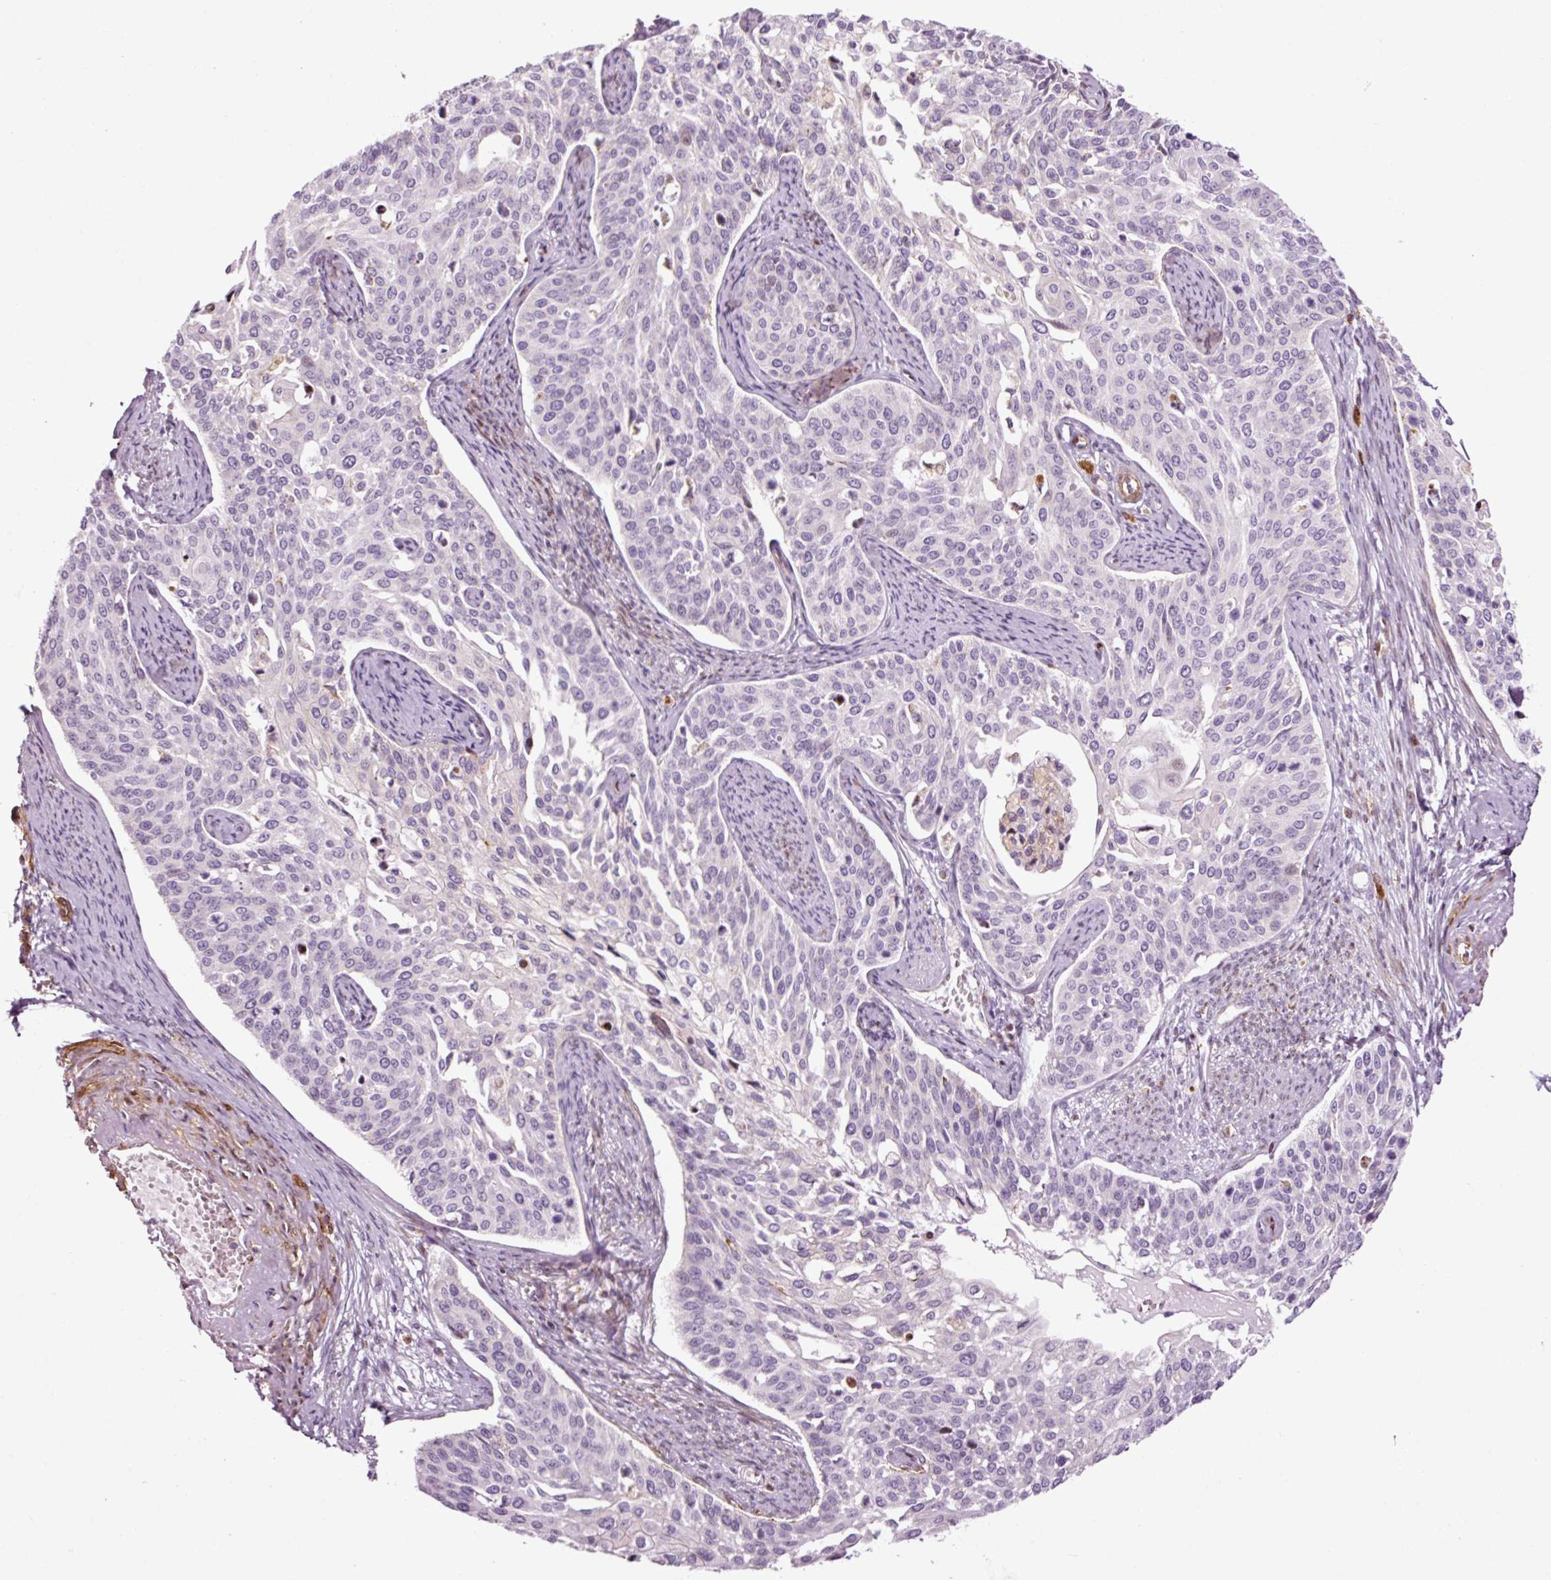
{"staining": {"intensity": "negative", "quantity": "none", "location": "none"}, "tissue": "cervical cancer", "cell_type": "Tumor cells", "image_type": "cancer", "snomed": [{"axis": "morphology", "description": "Squamous cell carcinoma, NOS"}, {"axis": "topography", "description": "Cervix"}], "caption": "A micrograph of cervical cancer stained for a protein shows no brown staining in tumor cells.", "gene": "ANKRD20A1", "patient": {"sex": "female", "age": 44}}